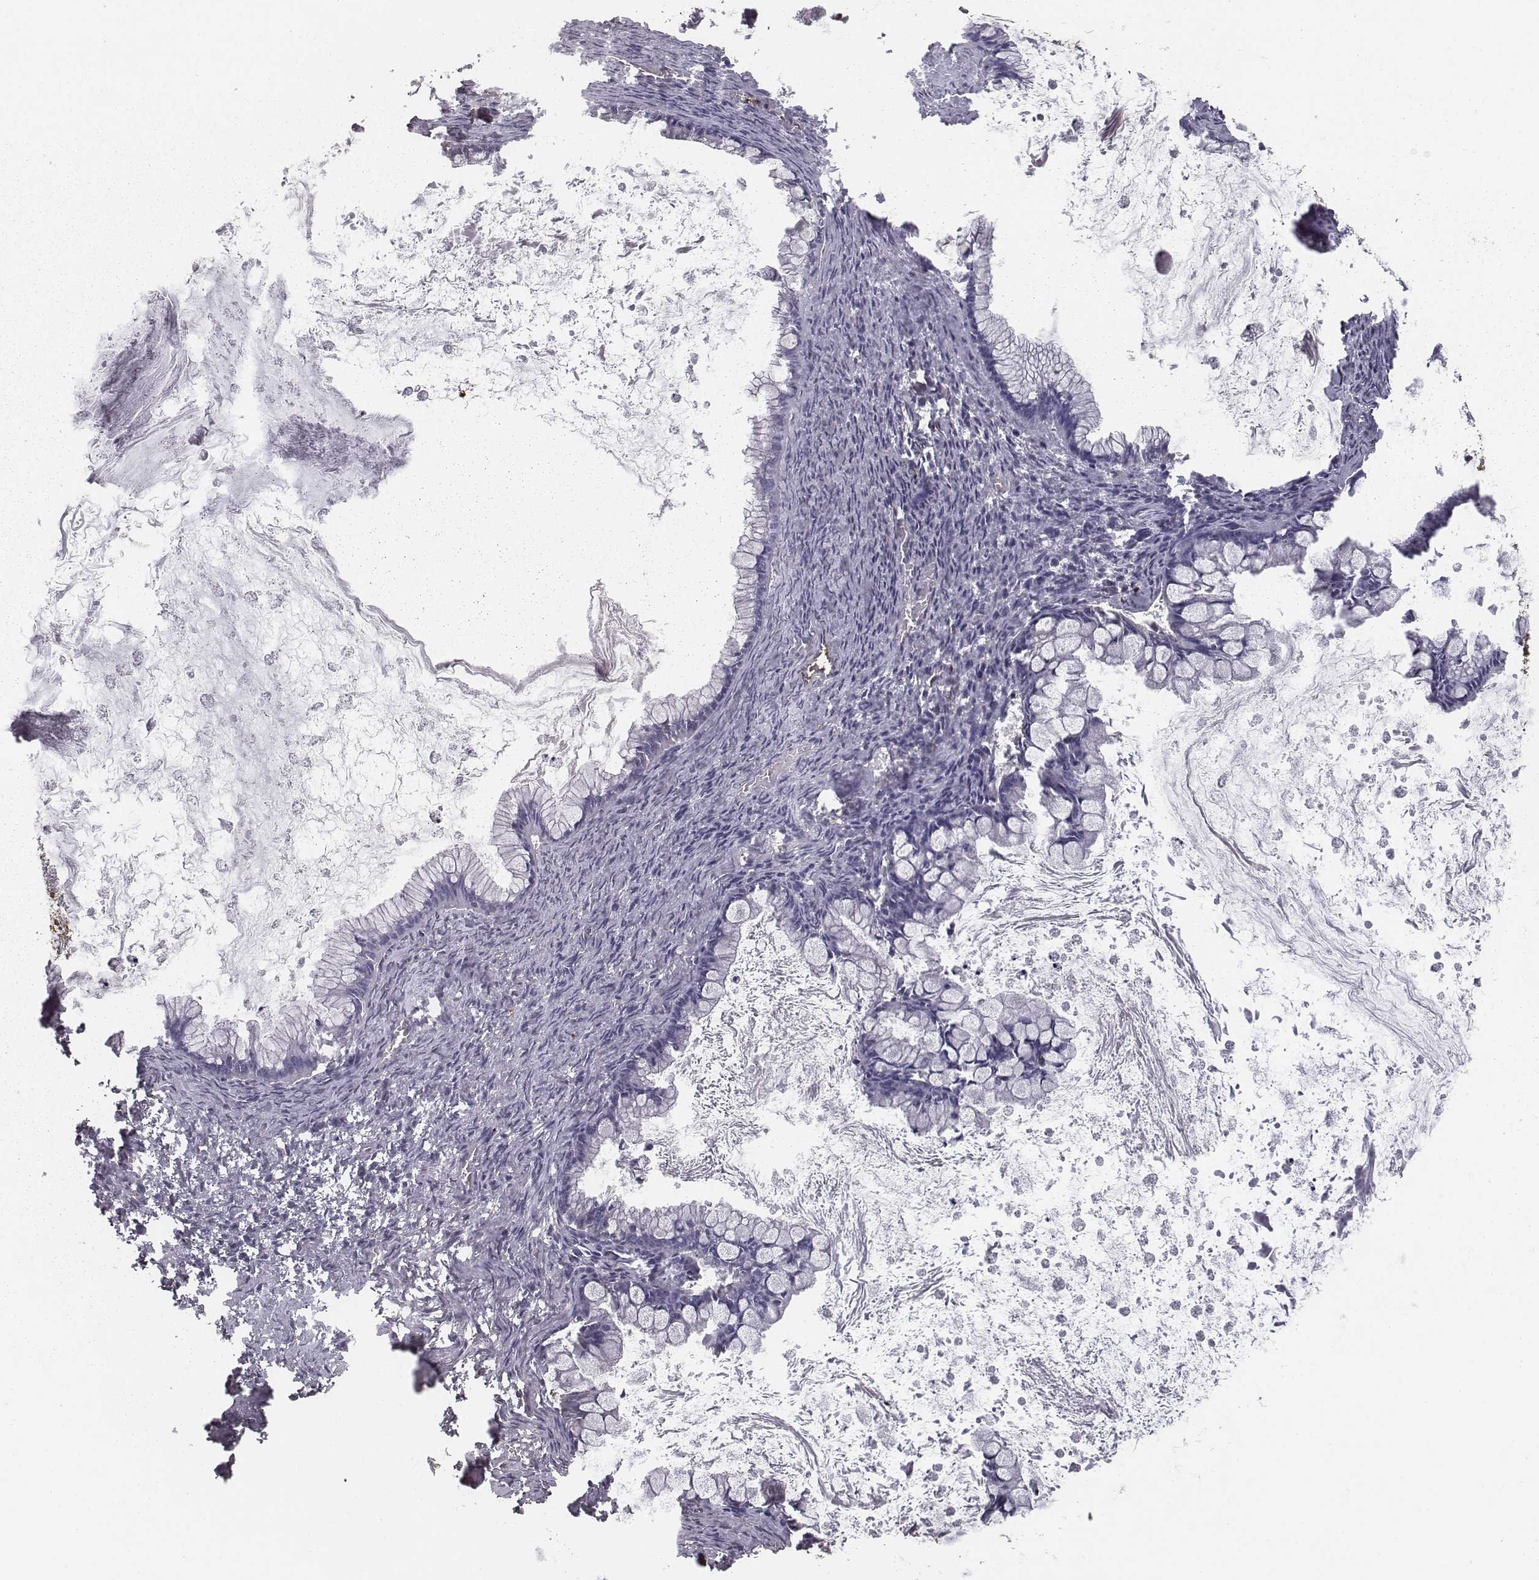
{"staining": {"intensity": "negative", "quantity": "none", "location": "none"}, "tissue": "ovarian cancer", "cell_type": "Tumor cells", "image_type": "cancer", "snomed": [{"axis": "morphology", "description": "Cystadenocarcinoma, mucinous, NOS"}, {"axis": "topography", "description": "Ovary"}], "caption": "Micrograph shows no protein positivity in tumor cells of ovarian cancer (mucinous cystadenocarcinoma) tissue.", "gene": "ISYNA1", "patient": {"sex": "female", "age": 67}}